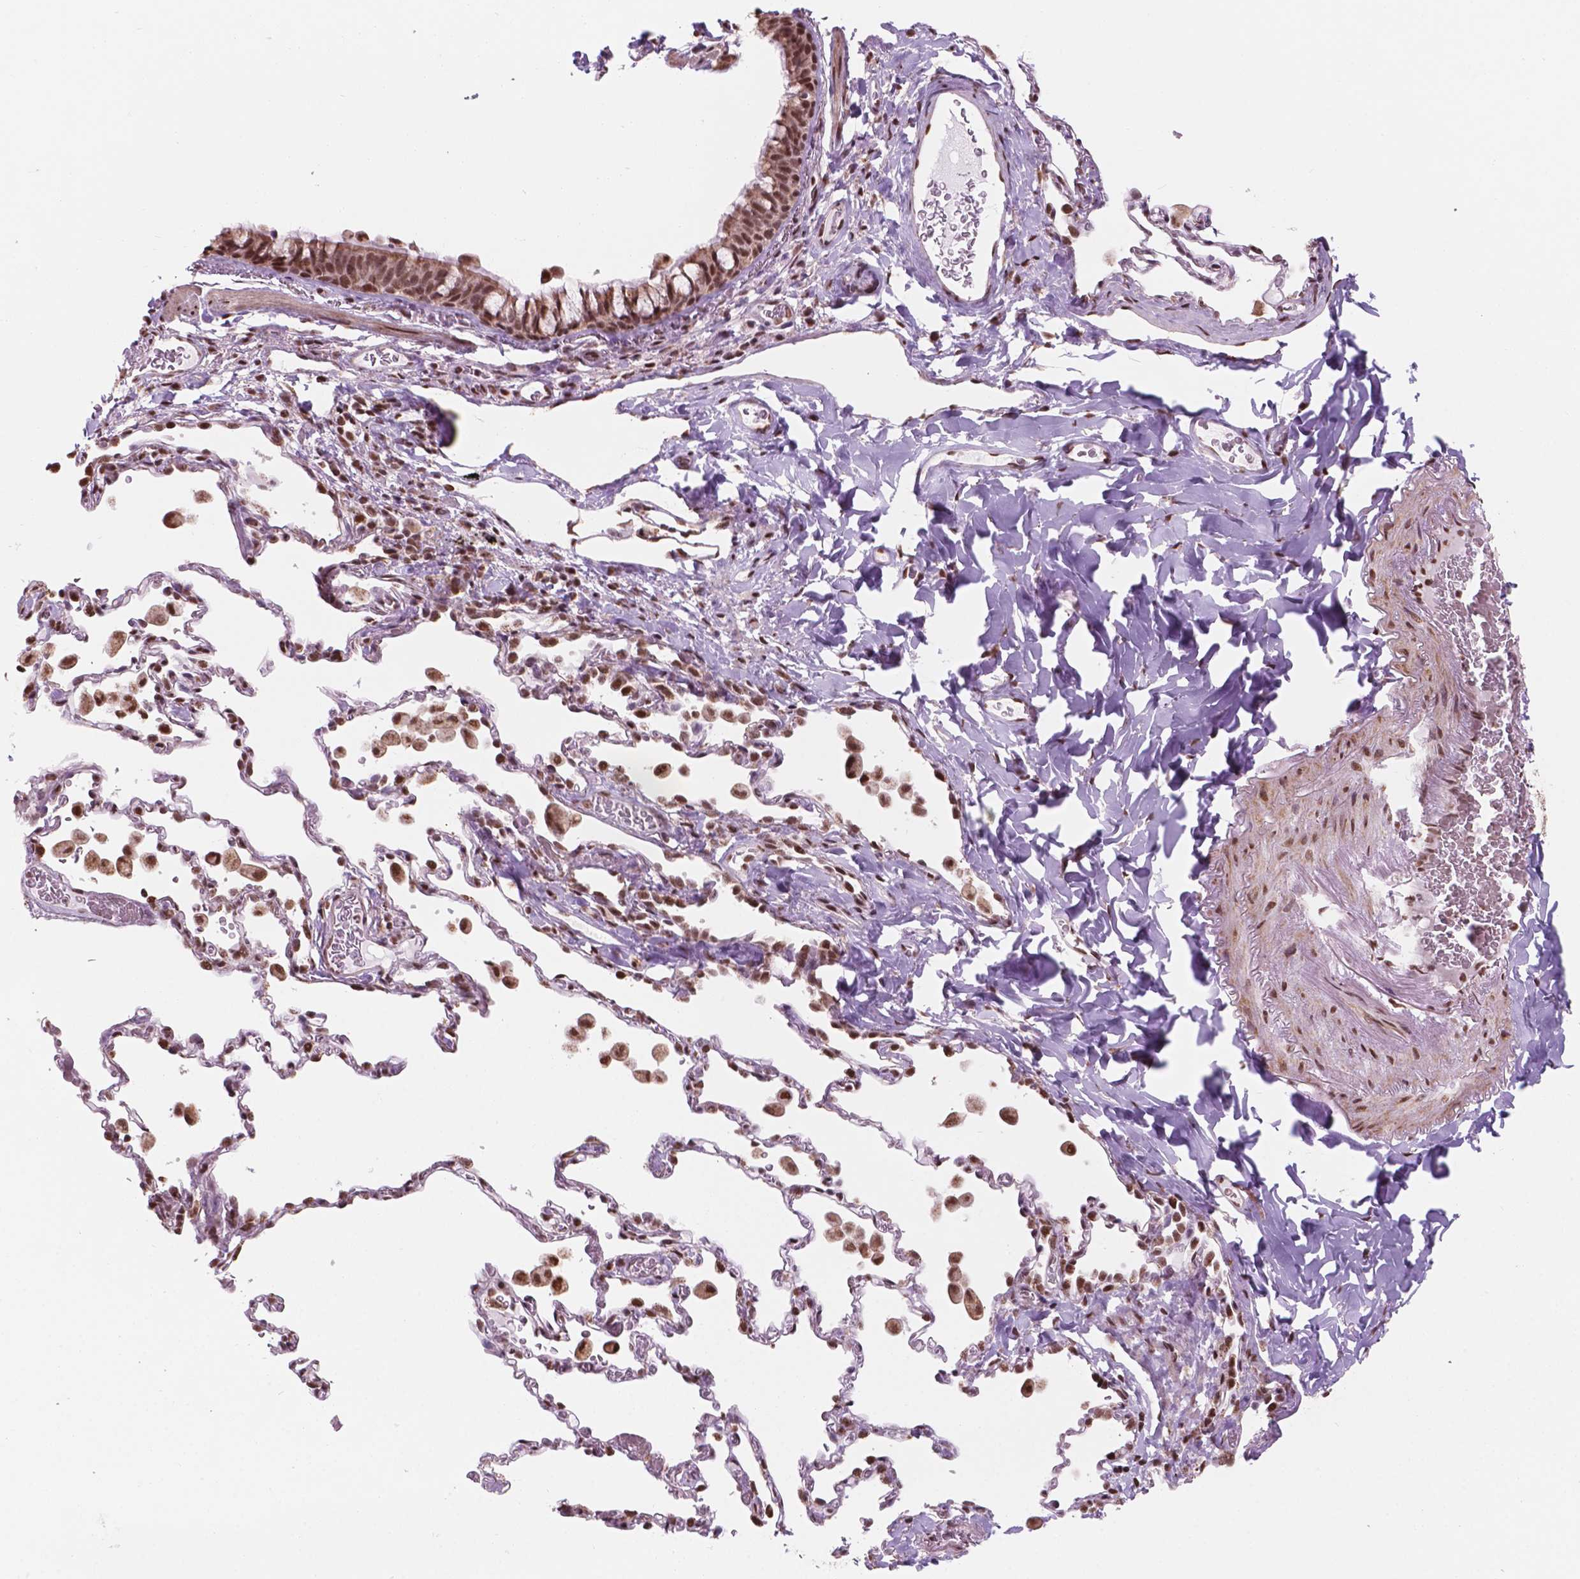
{"staining": {"intensity": "strong", "quantity": ">75%", "location": "cytoplasmic/membranous,nuclear"}, "tissue": "bronchus", "cell_type": "Respiratory epithelial cells", "image_type": "normal", "snomed": [{"axis": "morphology", "description": "Normal tissue, NOS"}, {"axis": "topography", "description": "Bronchus"}, {"axis": "topography", "description": "Lung"}], "caption": "IHC of benign human bronchus reveals high levels of strong cytoplasmic/membranous,nuclear positivity in approximately >75% of respiratory epithelial cells. Immunohistochemistry stains the protein of interest in brown and the nuclei are stained blue.", "gene": "NDUFA10", "patient": {"sex": "male", "age": 54}}